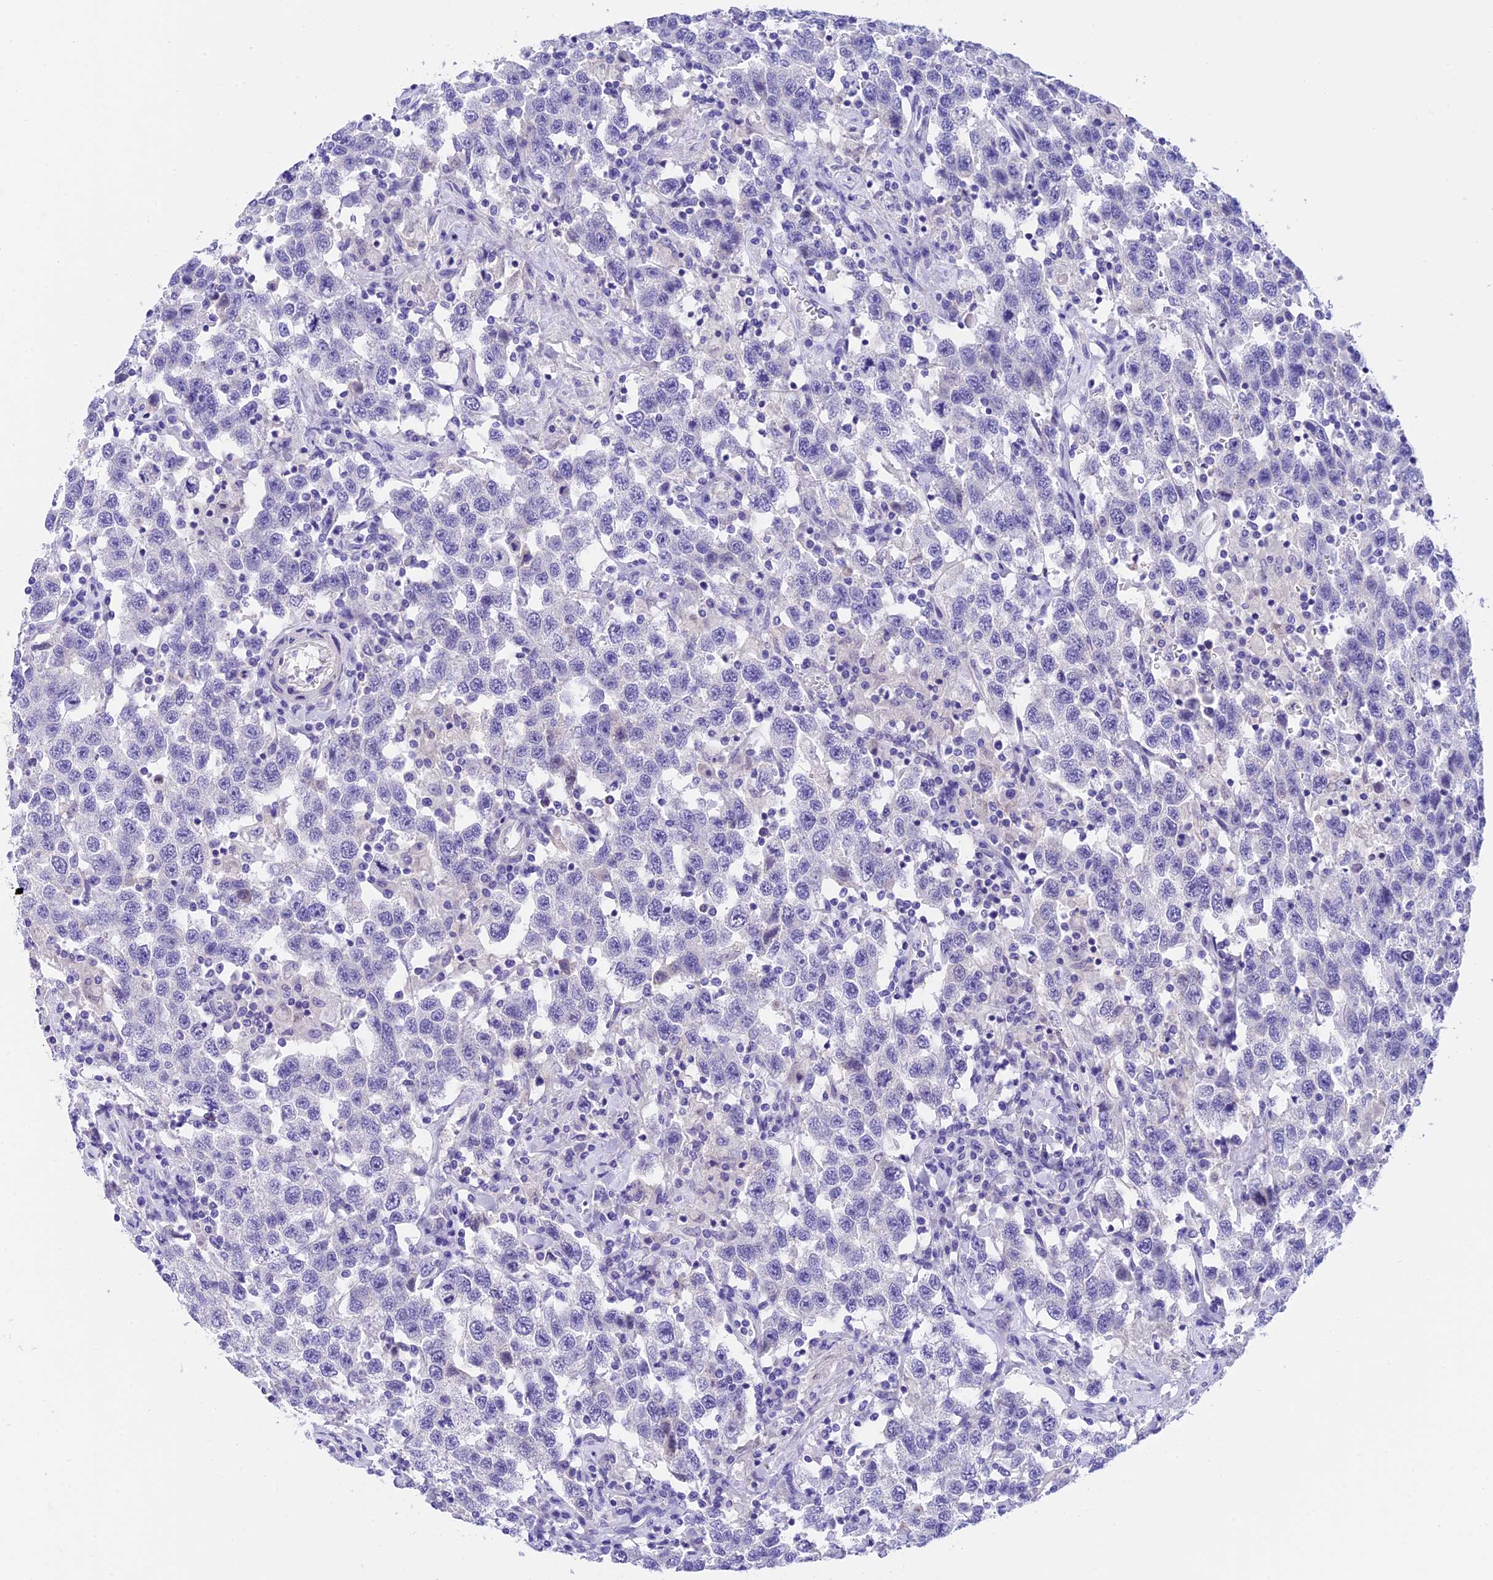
{"staining": {"intensity": "negative", "quantity": "none", "location": "none"}, "tissue": "testis cancer", "cell_type": "Tumor cells", "image_type": "cancer", "snomed": [{"axis": "morphology", "description": "Seminoma, NOS"}, {"axis": "topography", "description": "Testis"}], "caption": "A micrograph of human testis cancer (seminoma) is negative for staining in tumor cells.", "gene": "C17orf67", "patient": {"sex": "male", "age": 41}}